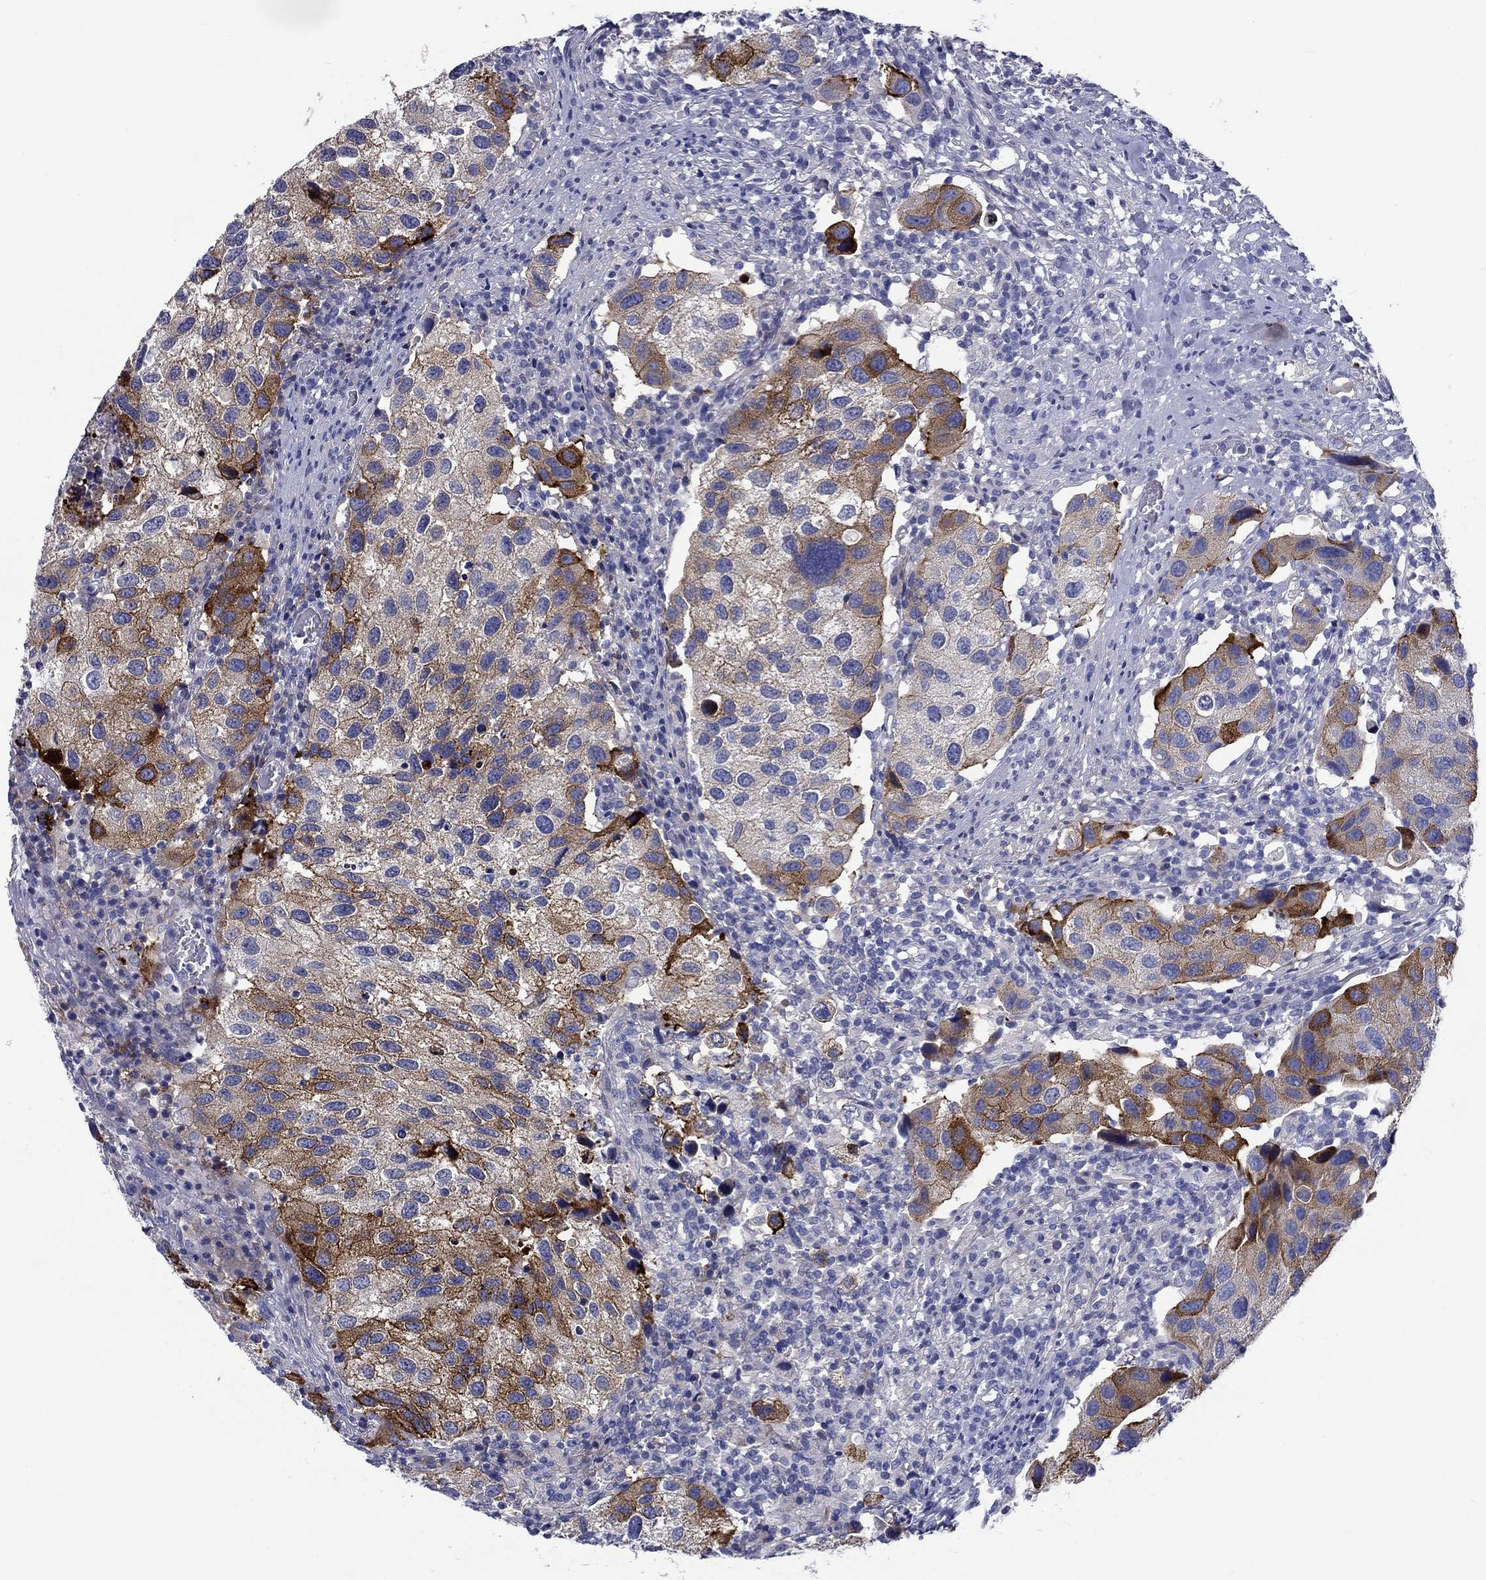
{"staining": {"intensity": "strong", "quantity": "25%-75%", "location": "cytoplasmic/membranous"}, "tissue": "urothelial cancer", "cell_type": "Tumor cells", "image_type": "cancer", "snomed": [{"axis": "morphology", "description": "Urothelial carcinoma, High grade"}, {"axis": "topography", "description": "Urinary bladder"}], "caption": "An IHC photomicrograph of tumor tissue is shown. Protein staining in brown shows strong cytoplasmic/membranous positivity in urothelial cancer within tumor cells.", "gene": "CNDP1", "patient": {"sex": "male", "age": 79}}